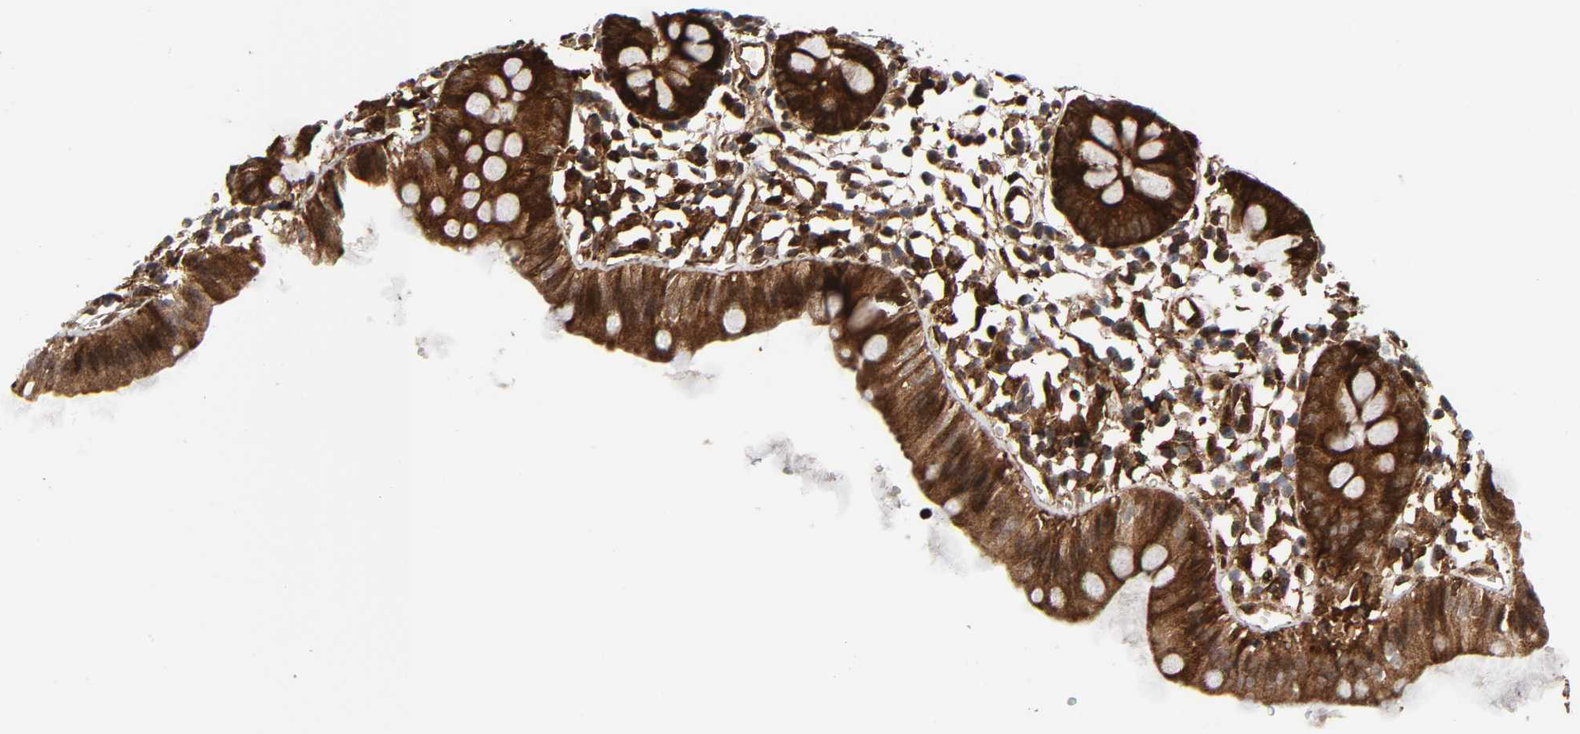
{"staining": {"intensity": "strong", "quantity": ">75%", "location": "cytoplasmic/membranous"}, "tissue": "colon", "cell_type": "Endothelial cells", "image_type": "normal", "snomed": [{"axis": "morphology", "description": "Normal tissue, NOS"}, {"axis": "topography", "description": "Colon"}], "caption": "A high-resolution histopathology image shows immunohistochemistry (IHC) staining of normal colon, which reveals strong cytoplasmic/membranous staining in about >75% of endothelial cells.", "gene": "MAPK1", "patient": {"sex": "male", "age": 14}}